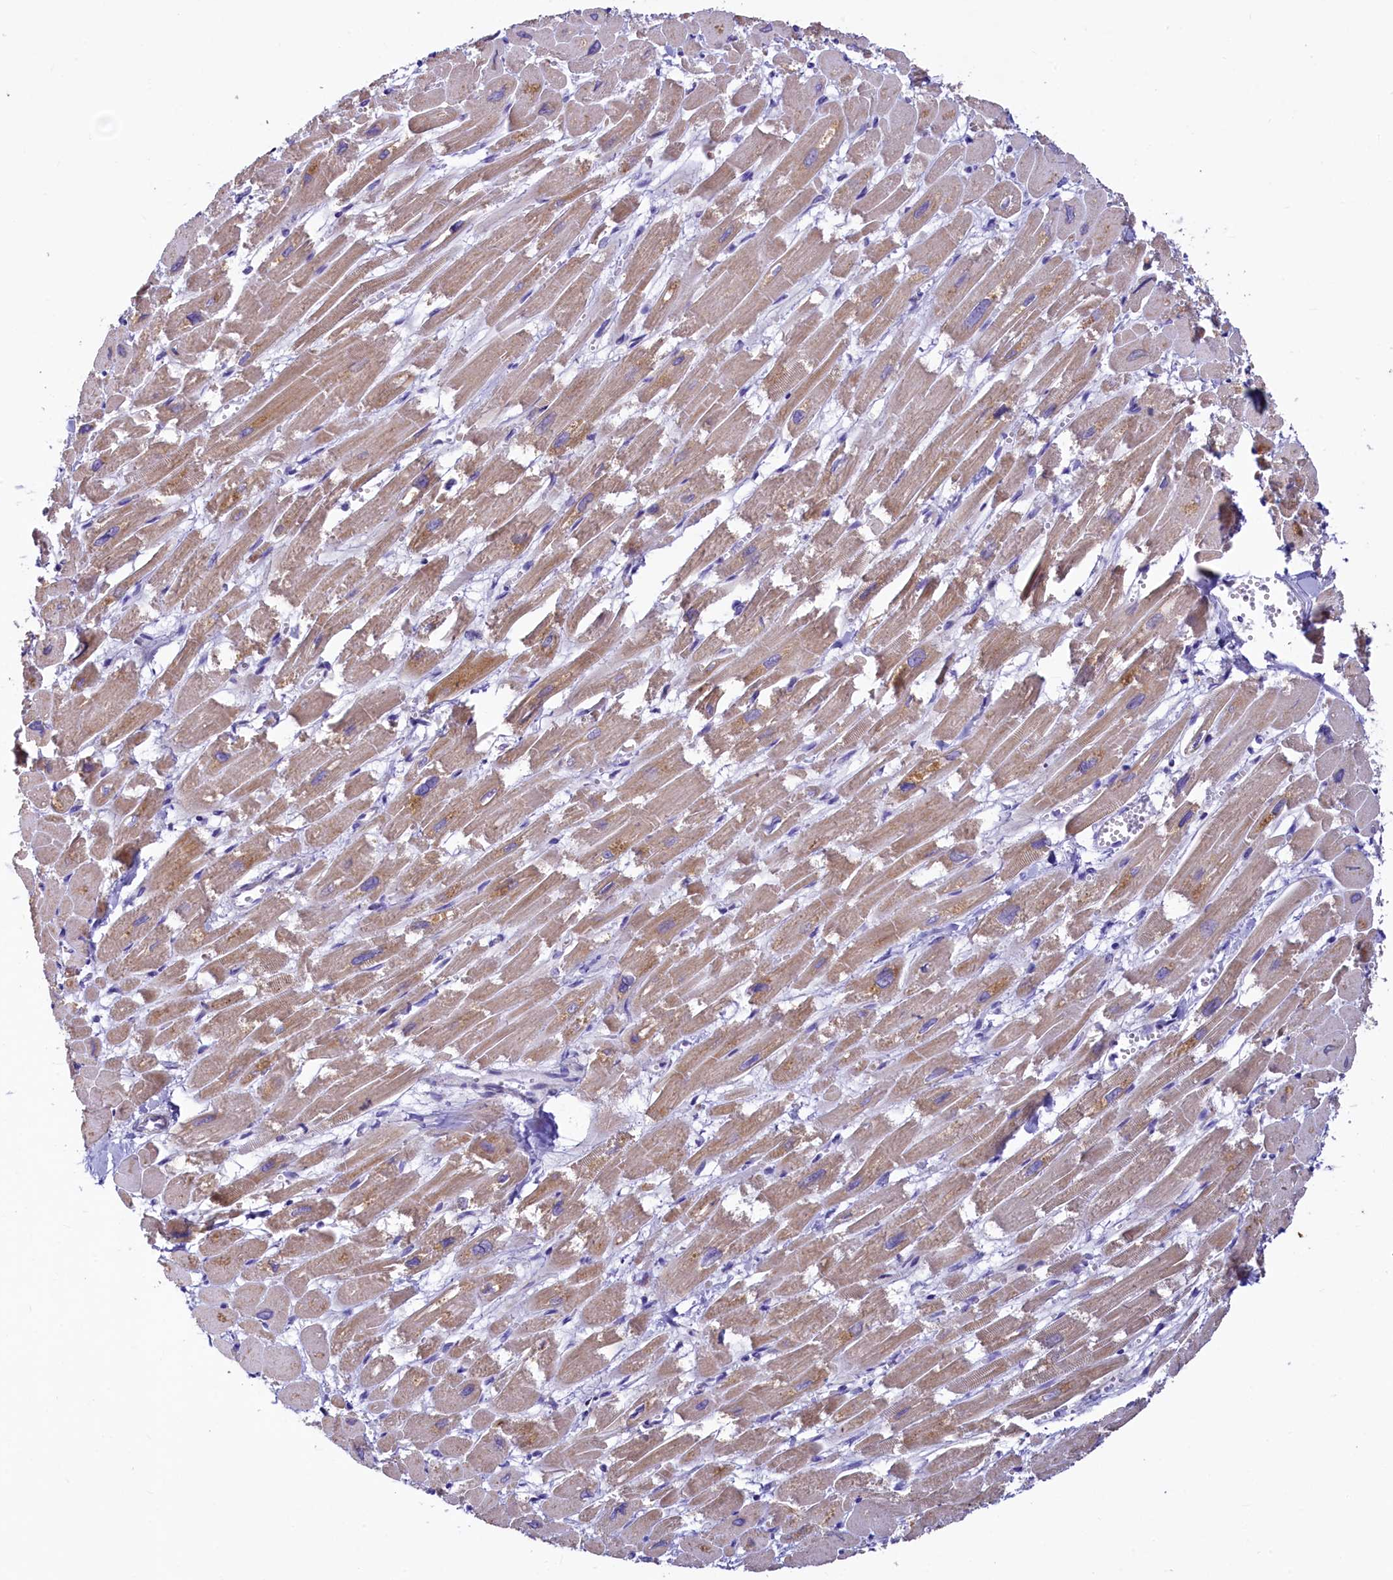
{"staining": {"intensity": "weak", "quantity": ">75%", "location": "cytoplasmic/membranous"}, "tissue": "heart muscle", "cell_type": "Cardiomyocytes", "image_type": "normal", "snomed": [{"axis": "morphology", "description": "Normal tissue, NOS"}, {"axis": "topography", "description": "Heart"}], "caption": "Normal heart muscle shows weak cytoplasmic/membranous expression in about >75% of cardiomyocytes (DAB IHC with brightfield microscopy, high magnification)..", "gene": "IDH3A", "patient": {"sex": "male", "age": 54}}